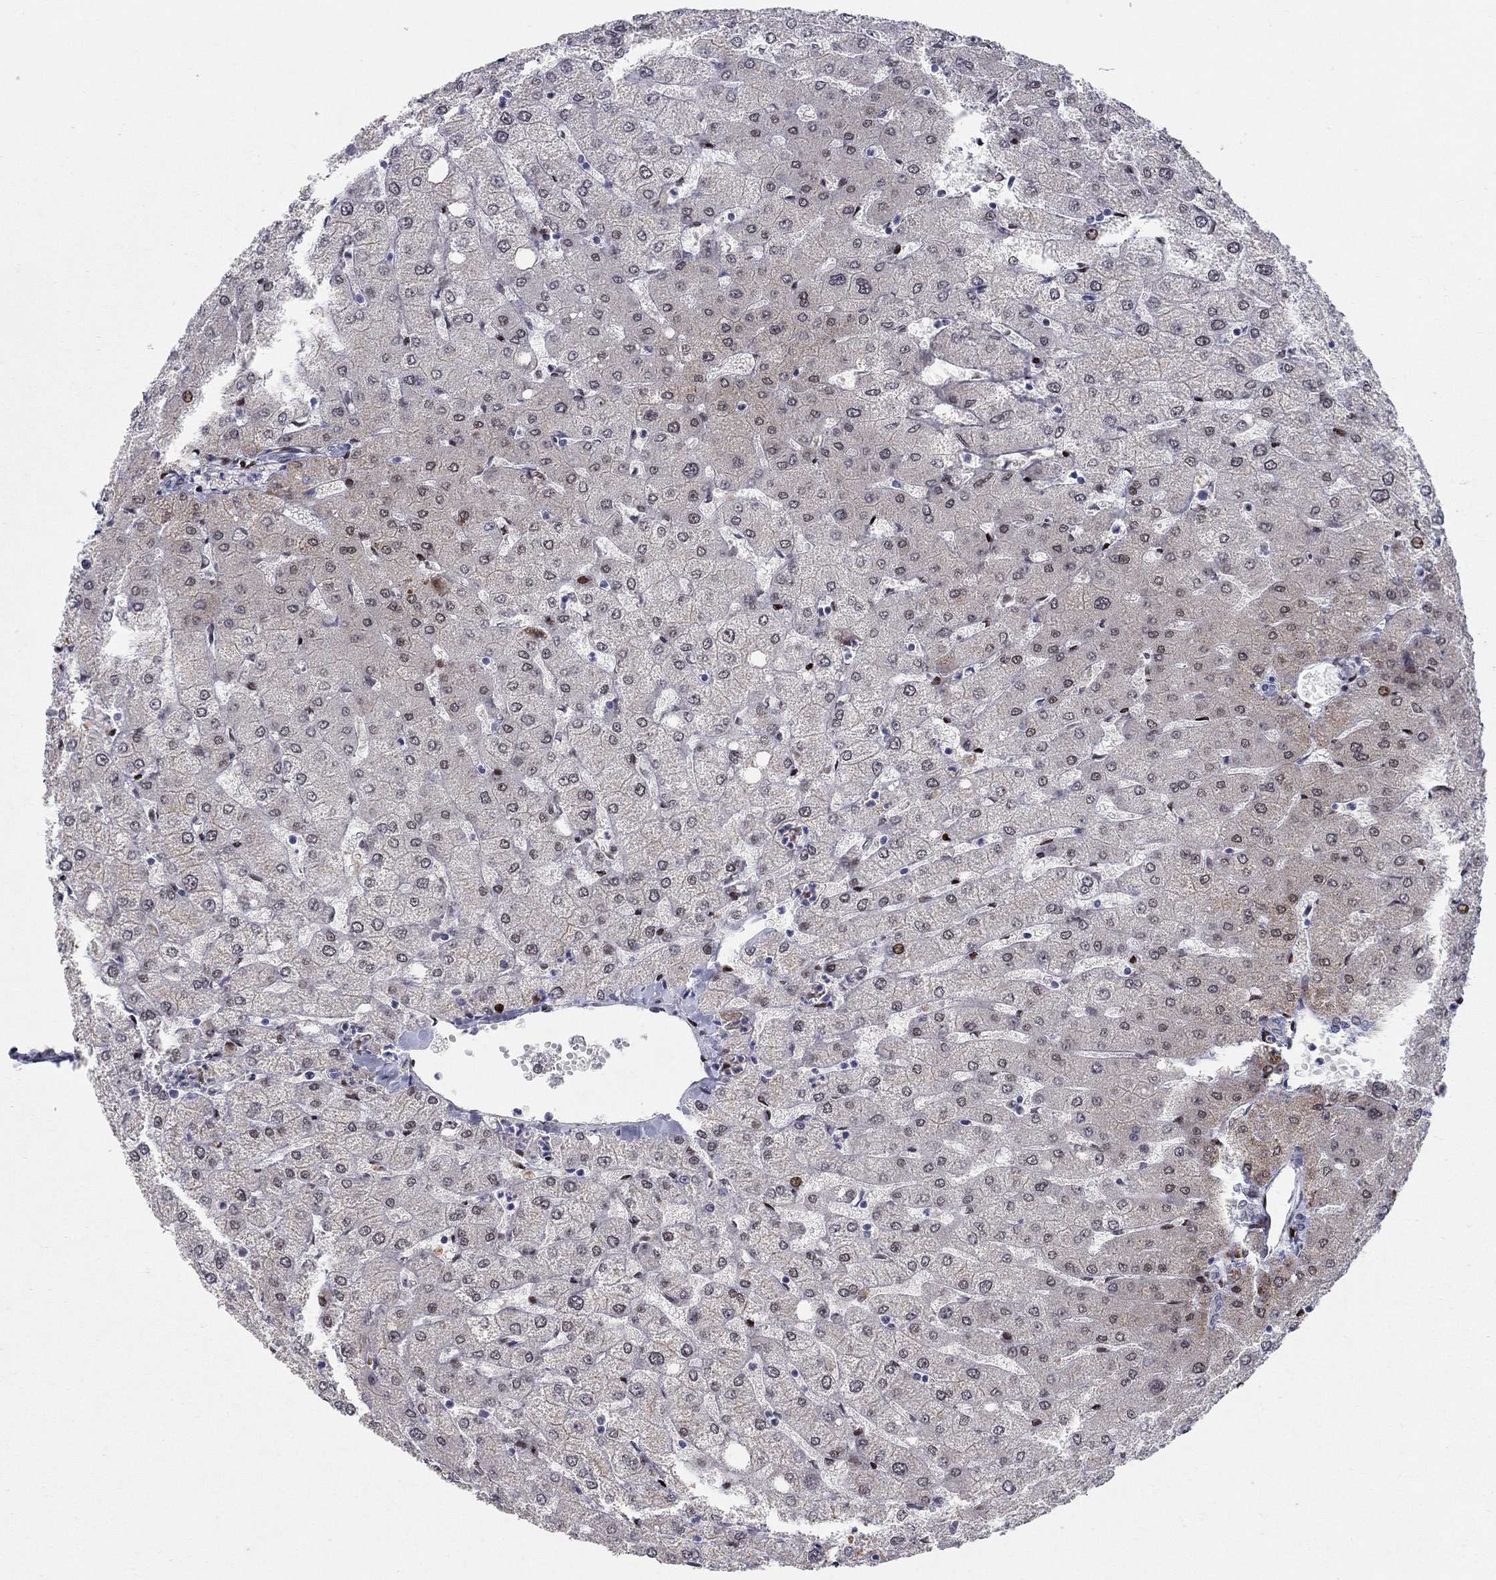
{"staining": {"intensity": "negative", "quantity": "none", "location": "none"}, "tissue": "liver", "cell_type": "Cholangiocytes", "image_type": "normal", "snomed": [{"axis": "morphology", "description": "Normal tissue, NOS"}, {"axis": "topography", "description": "Liver"}], "caption": "The photomicrograph reveals no significant staining in cholangiocytes of liver.", "gene": "RAPGEF5", "patient": {"sex": "female", "age": 54}}